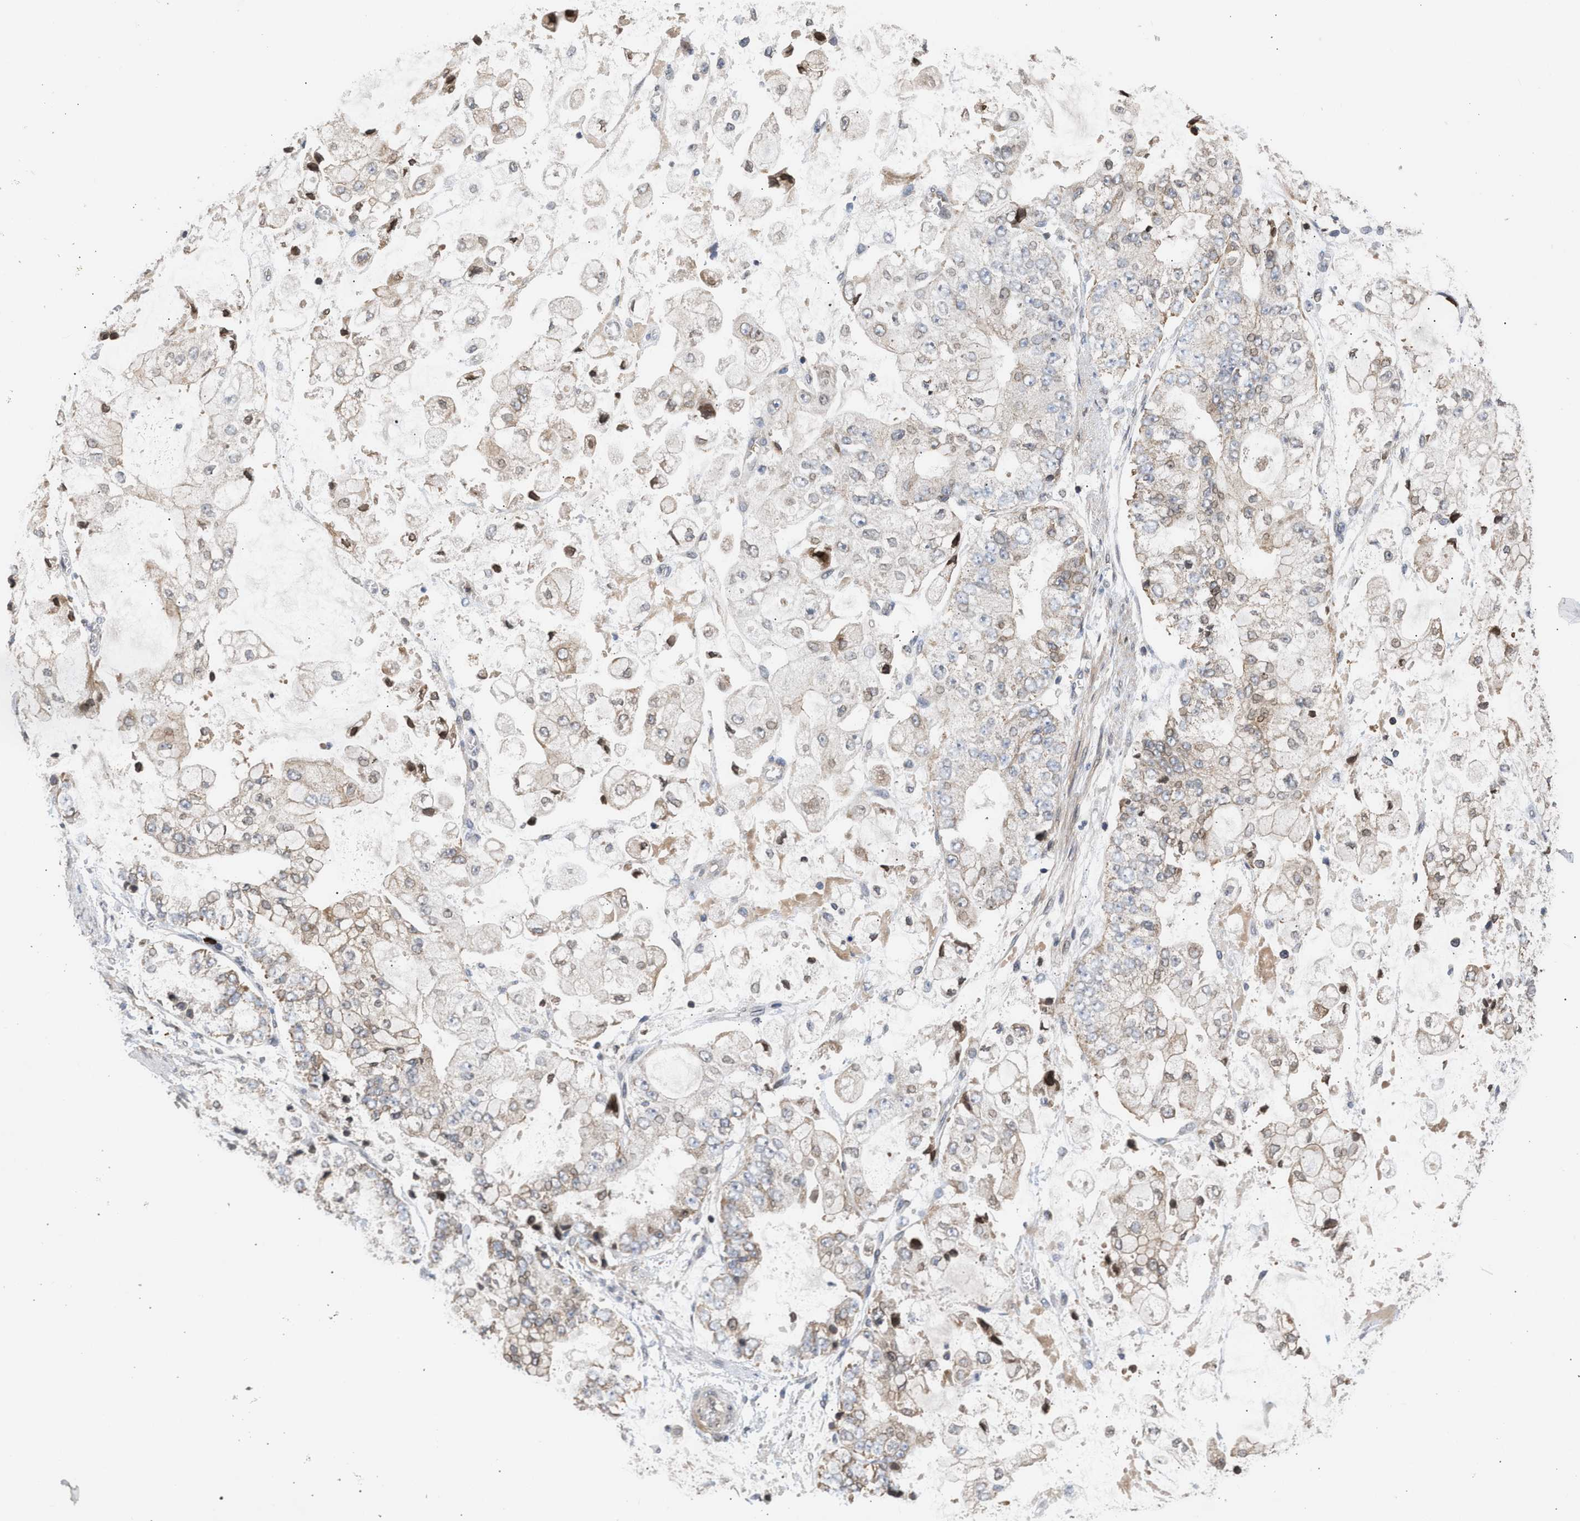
{"staining": {"intensity": "negative", "quantity": "none", "location": "none"}, "tissue": "stomach cancer", "cell_type": "Tumor cells", "image_type": "cancer", "snomed": [{"axis": "morphology", "description": "Adenocarcinoma, NOS"}, {"axis": "topography", "description": "Stomach"}], "caption": "A histopathology image of human stomach adenocarcinoma is negative for staining in tumor cells.", "gene": "NUP62", "patient": {"sex": "male", "age": 76}}